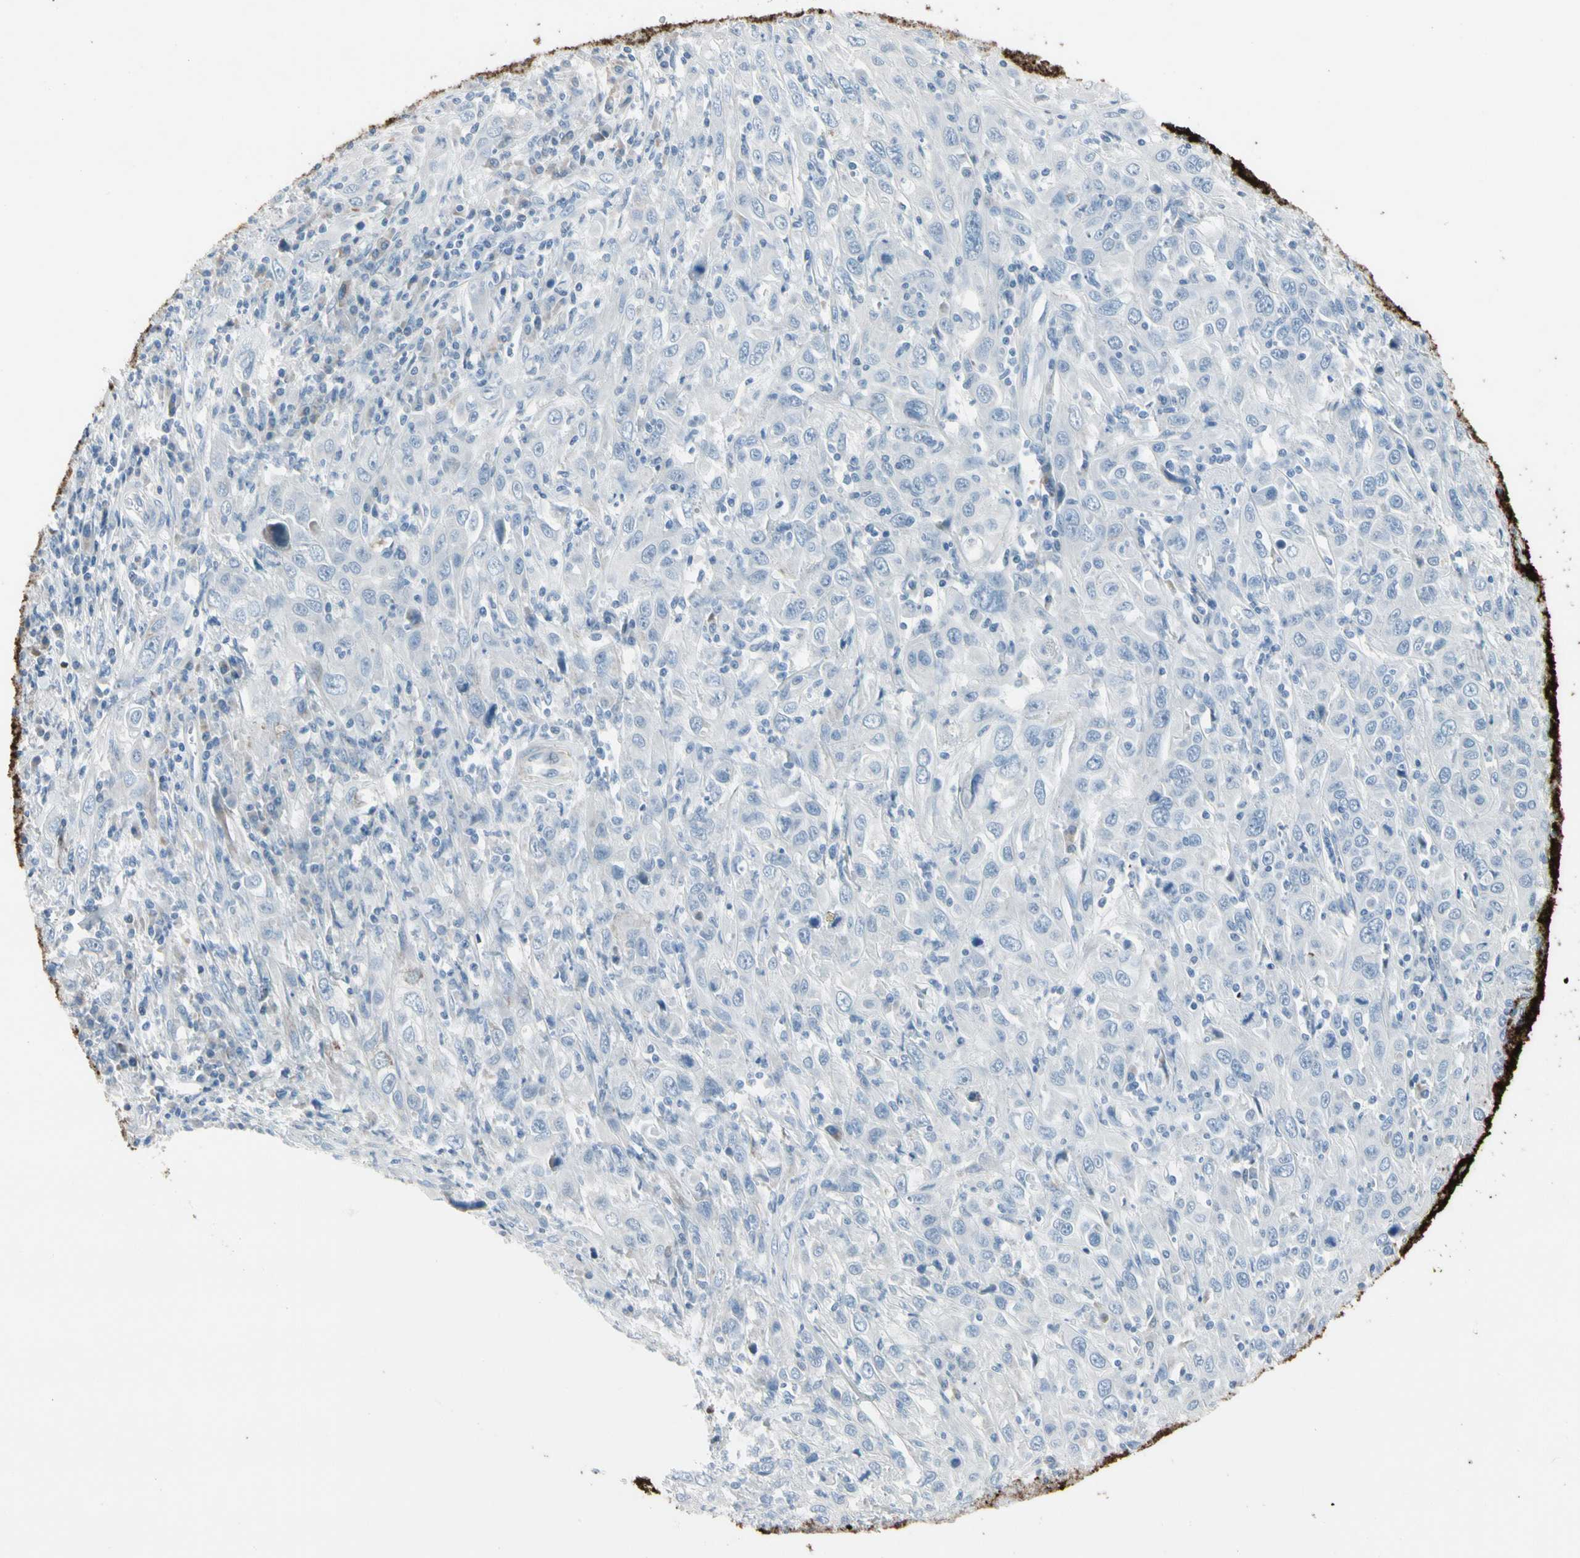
{"staining": {"intensity": "negative", "quantity": "none", "location": "none"}, "tissue": "cervical cancer", "cell_type": "Tumor cells", "image_type": "cancer", "snomed": [{"axis": "morphology", "description": "Squamous cell carcinoma, NOS"}, {"axis": "topography", "description": "Cervix"}], "caption": "High power microscopy photomicrograph of an immunohistochemistry (IHC) image of cervical squamous cell carcinoma, revealing no significant staining in tumor cells.", "gene": "PIGR", "patient": {"sex": "female", "age": 46}}